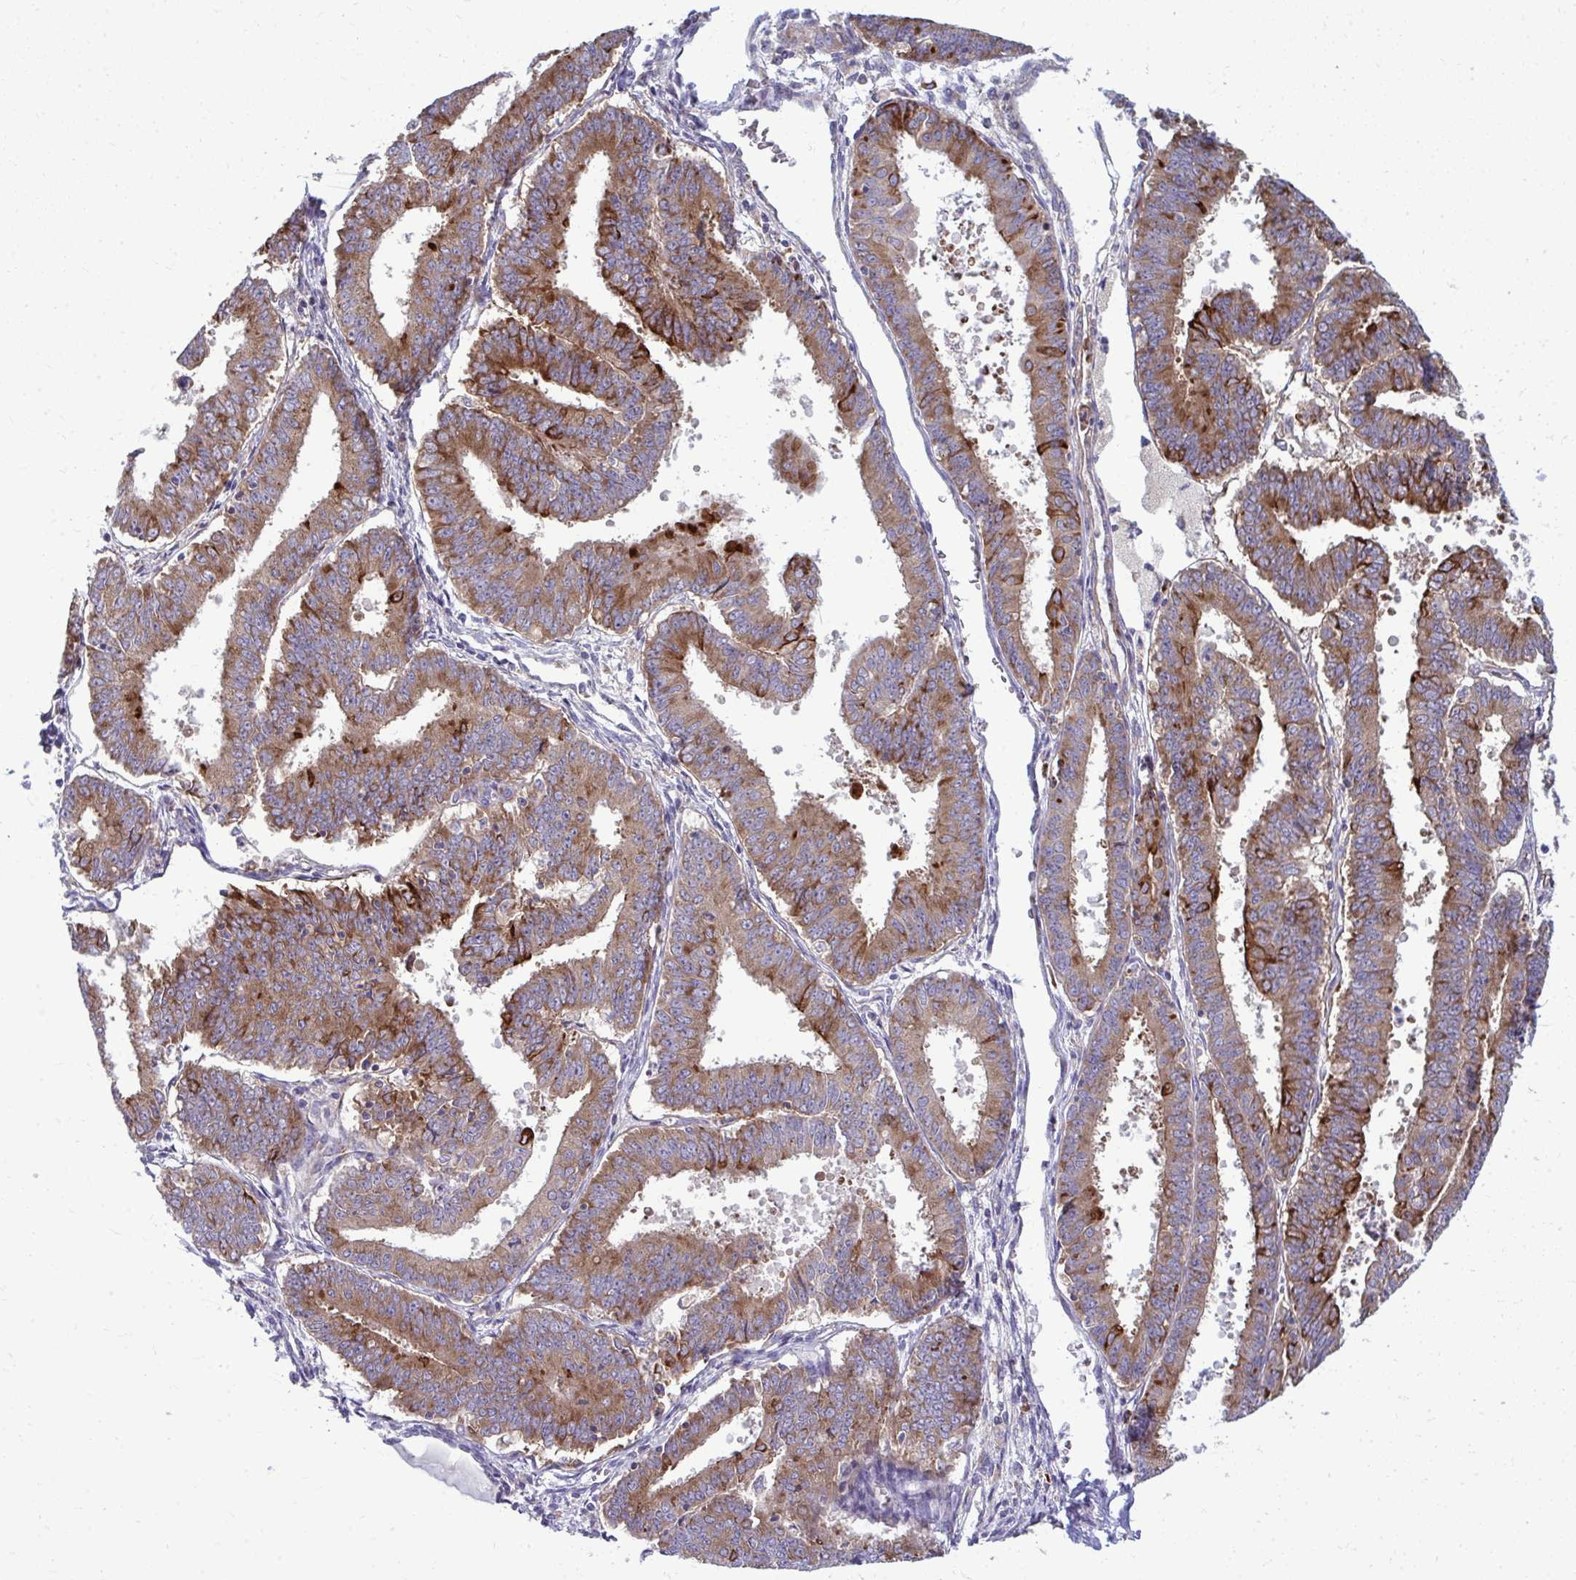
{"staining": {"intensity": "moderate", "quantity": ">75%", "location": "cytoplasmic/membranous"}, "tissue": "endometrial cancer", "cell_type": "Tumor cells", "image_type": "cancer", "snomed": [{"axis": "morphology", "description": "Adenocarcinoma, NOS"}, {"axis": "topography", "description": "Endometrium"}], "caption": "Tumor cells exhibit medium levels of moderate cytoplasmic/membranous positivity in approximately >75% of cells in human endometrial cancer.", "gene": "GFPT2", "patient": {"sex": "female", "age": 73}}